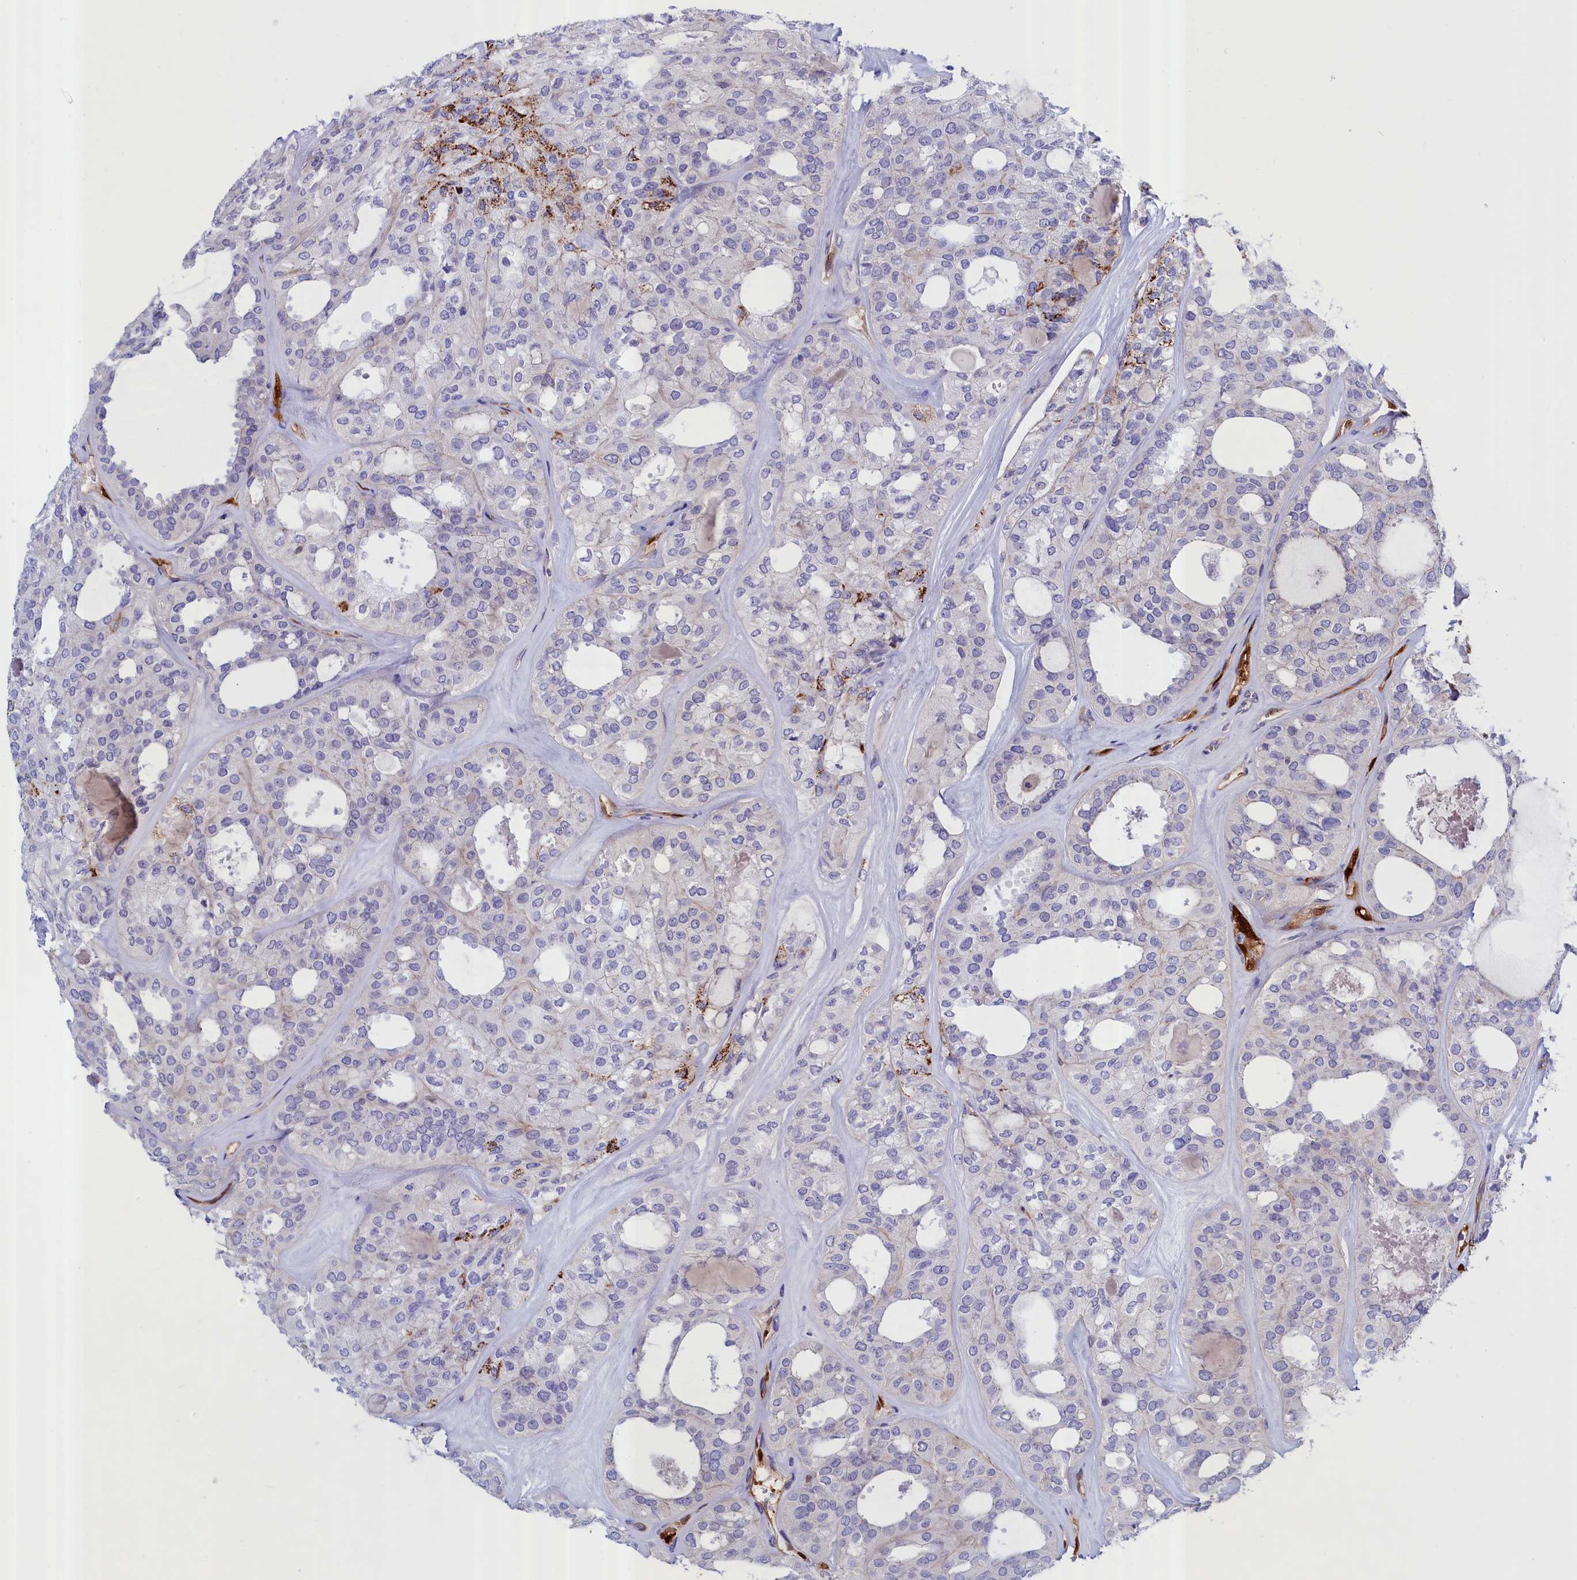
{"staining": {"intensity": "strong", "quantity": "<25%", "location": "cytoplasmic/membranous"}, "tissue": "thyroid cancer", "cell_type": "Tumor cells", "image_type": "cancer", "snomed": [{"axis": "morphology", "description": "Follicular adenoma carcinoma, NOS"}, {"axis": "topography", "description": "Thyroid gland"}], "caption": "Immunohistochemistry photomicrograph of human follicular adenoma carcinoma (thyroid) stained for a protein (brown), which shows medium levels of strong cytoplasmic/membranous staining in approximately <25% of tumor cells.", "gene": "ABCC12", "patient": {"sex": "male", "age": 75}}